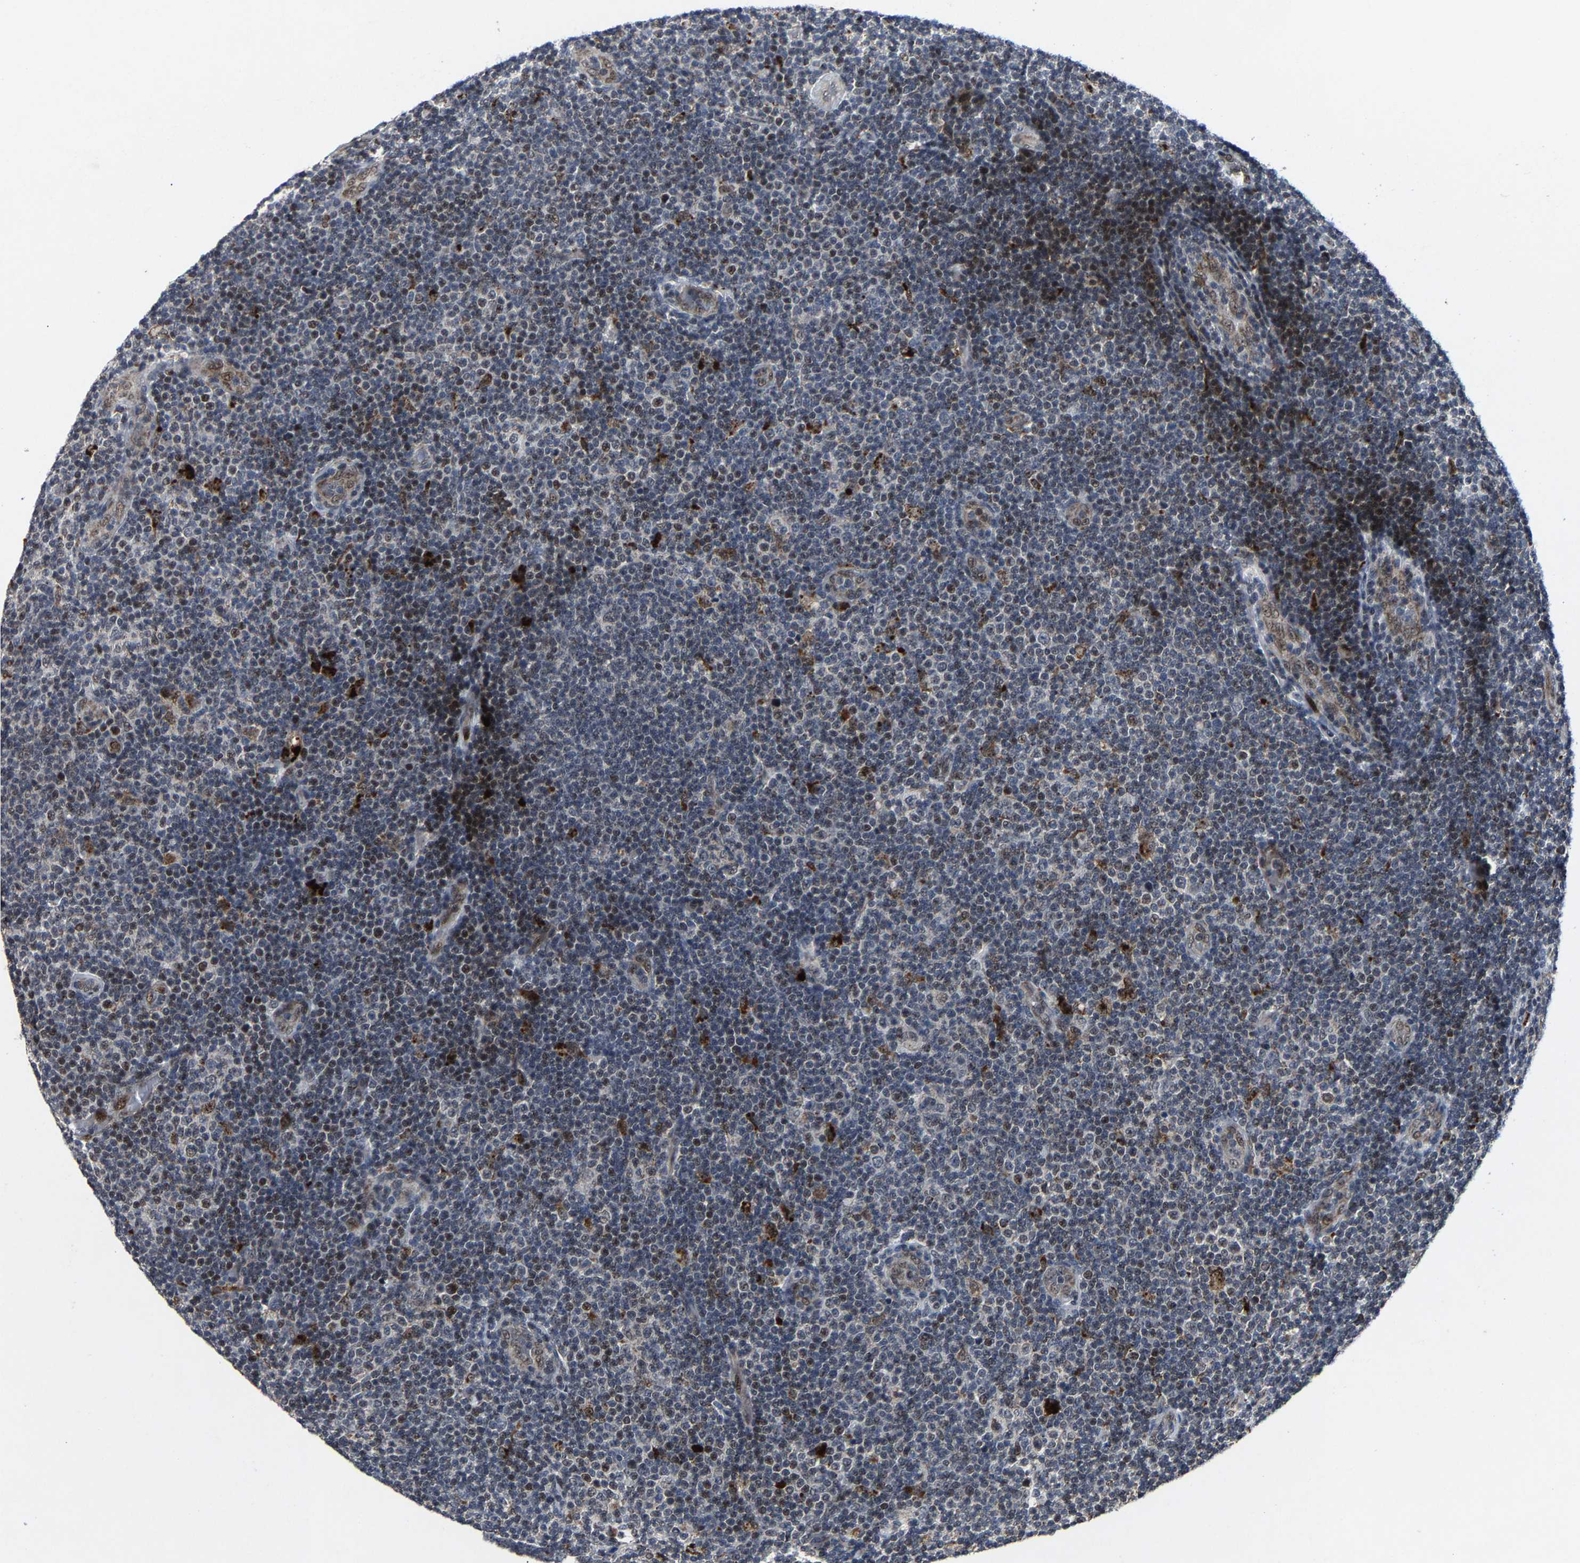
{"staining": {"intensity": "weak", "quantity": "25%-75%", "location": "nuclear"}, "tissue": "lymphoma", "cell_type": "Tumor cells", "image_type": "cancer", "snomed": [{"axis": "morphology", "description": "Malignant lymphoma, non-Hodgkin's type, Low grade"}, {"axis": "topography", "description": "Lymph node"}], "caption": "Immunohistochemistry (IHC) image of lymphoma stained for a protein (brown), which demonstrates low levels of weak nuclear expression in approximately 25%-75% of tumor cells.", "gene": "LSM8", "patient": {"sex": "male", "age": 83}}